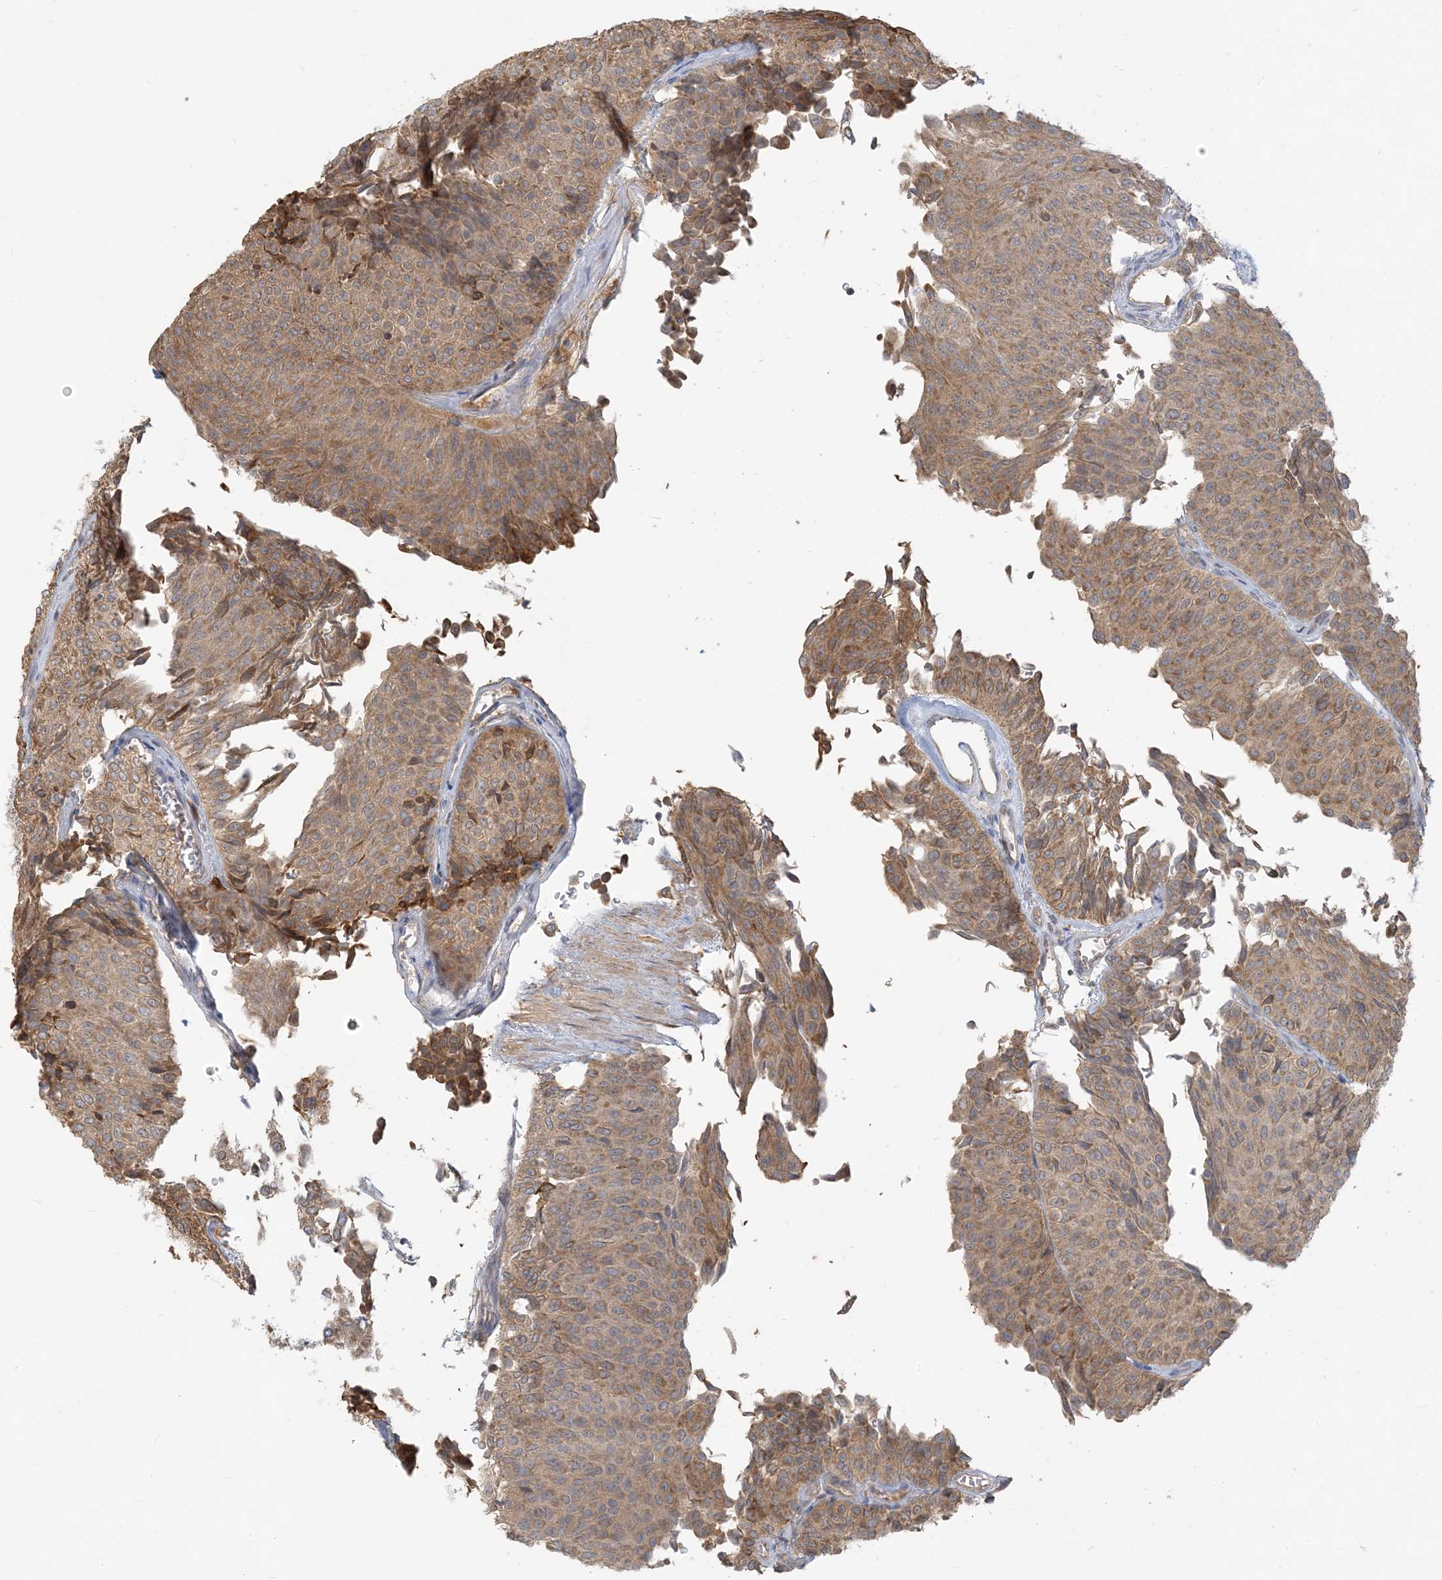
{"staining": {"intensity": "strong", "quantity": ">75%", "location": "cytoplasmic/membranous"}, "tissue": "urothelial cancer", "cell_type": "Tumor cells", "image_type": "cancer", "snomed": [{"axis": "morphology", "description": "Urothelial carcinoma, Low grade"}, {"axis": "topography", "description": "Urinary bladder"}], "caption": "Protein analysis of urothelial cancer tissue displays strong cytoplasmic/membranous expression in about >75% of tumor cells.", "gene": "MCOLN1", "patient": {"sex": "male", "age": 78}}